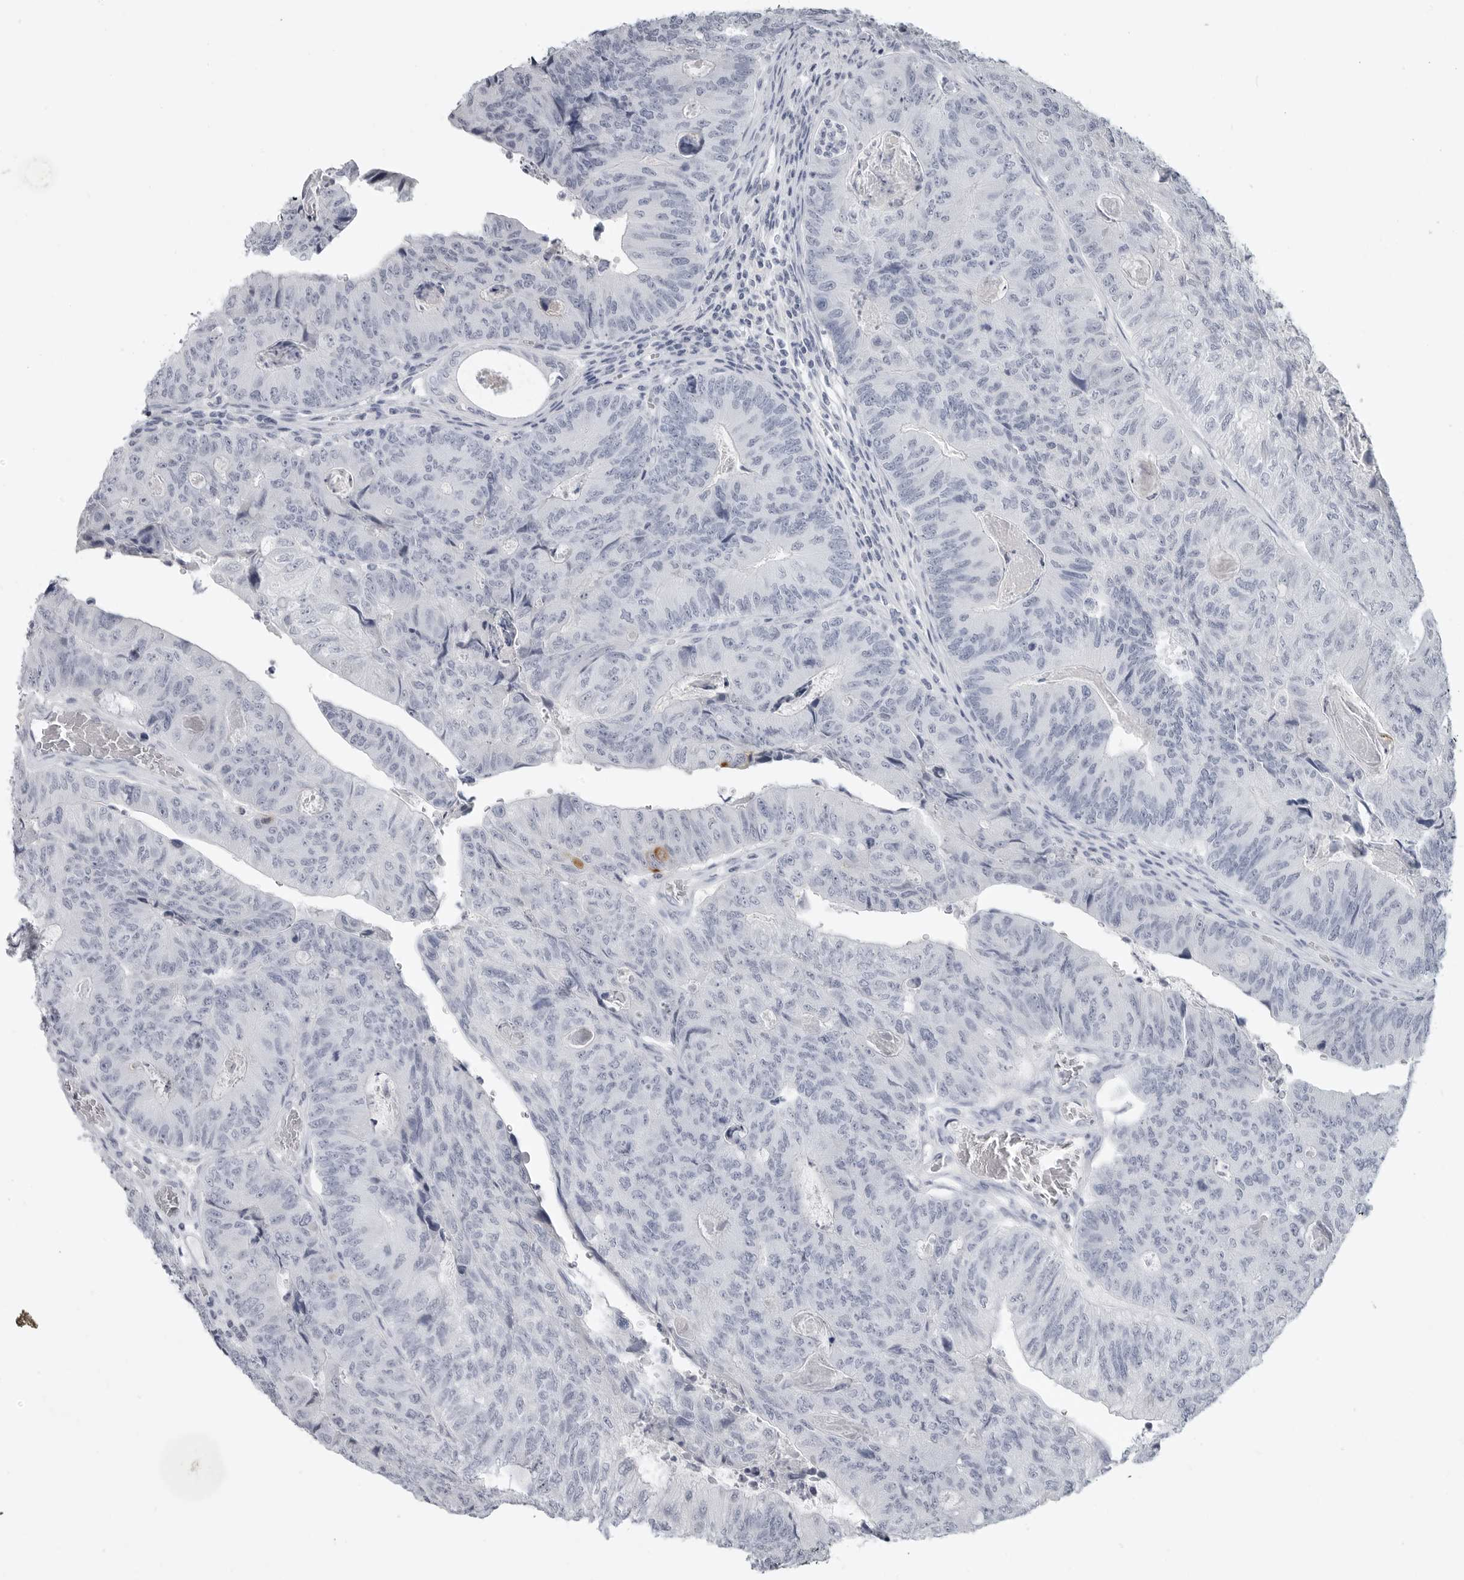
{"staining": {"intensity": "negative", "quantity": "none", "location": "none"}, "tissue": "colorectal cancer", "cell_type": "Tumor cells", "image_type": "cancer", "snomed": [{"axis": "morphology", "description": "Adenocarcinoma, NOS"}, {"axis": "topography", "description": "Colon"}], "caption": "This photomicrograph is of colorectal adenocarcinoma stained with IHC to label a protein in brown with the nuclei are counter-stained blue. There is no expression in tumor cells.", "gene": "LY6D", "patient": {"sex": "female", "age": 67}}